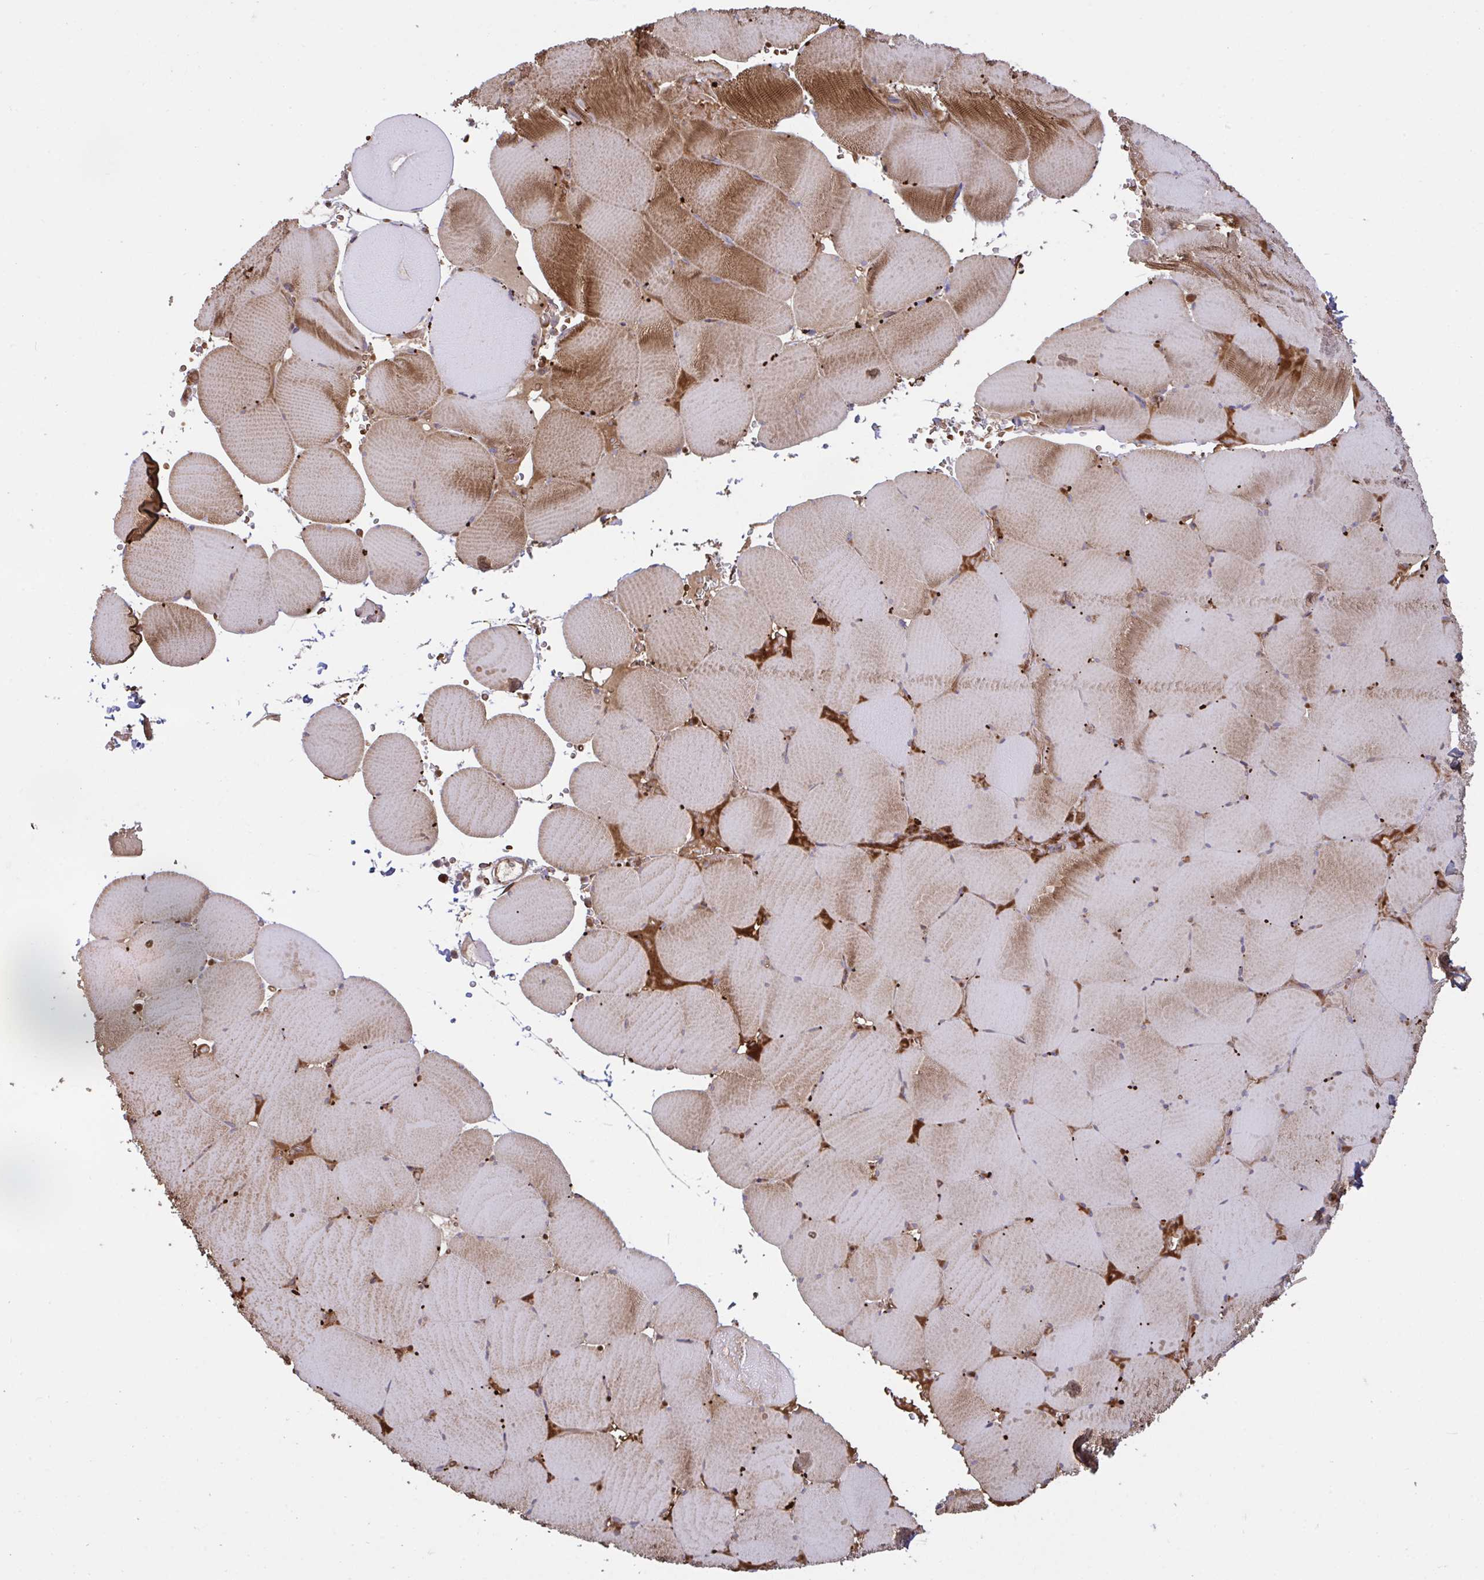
{"staining": {"intensity": "moderate", "quantity": "25%-75%", "location": "cytoplasmic/membranous"}, "tissue": "skeletal muscle", "cell_type": "Myocytes", "image_type": "normal", "snomed": [{"axis": "morphology", "description": "Normal tissue, NOS"}, {"axis": "topography", "description": "Skeletal muscle"}, {"axis": "topography", "description": "Head-Neck"}], "caption": "Protein expression analysis of benign human skeletal muscle reveals moderate cytoplasmic/membranous expression in approximately 25%-75% of myocytes. Immunohistochemistry stains the protein in brown and the nuclei are stained blue.", "gene": "IL1R1", "patient": {"sex": "male", "age": 66}}